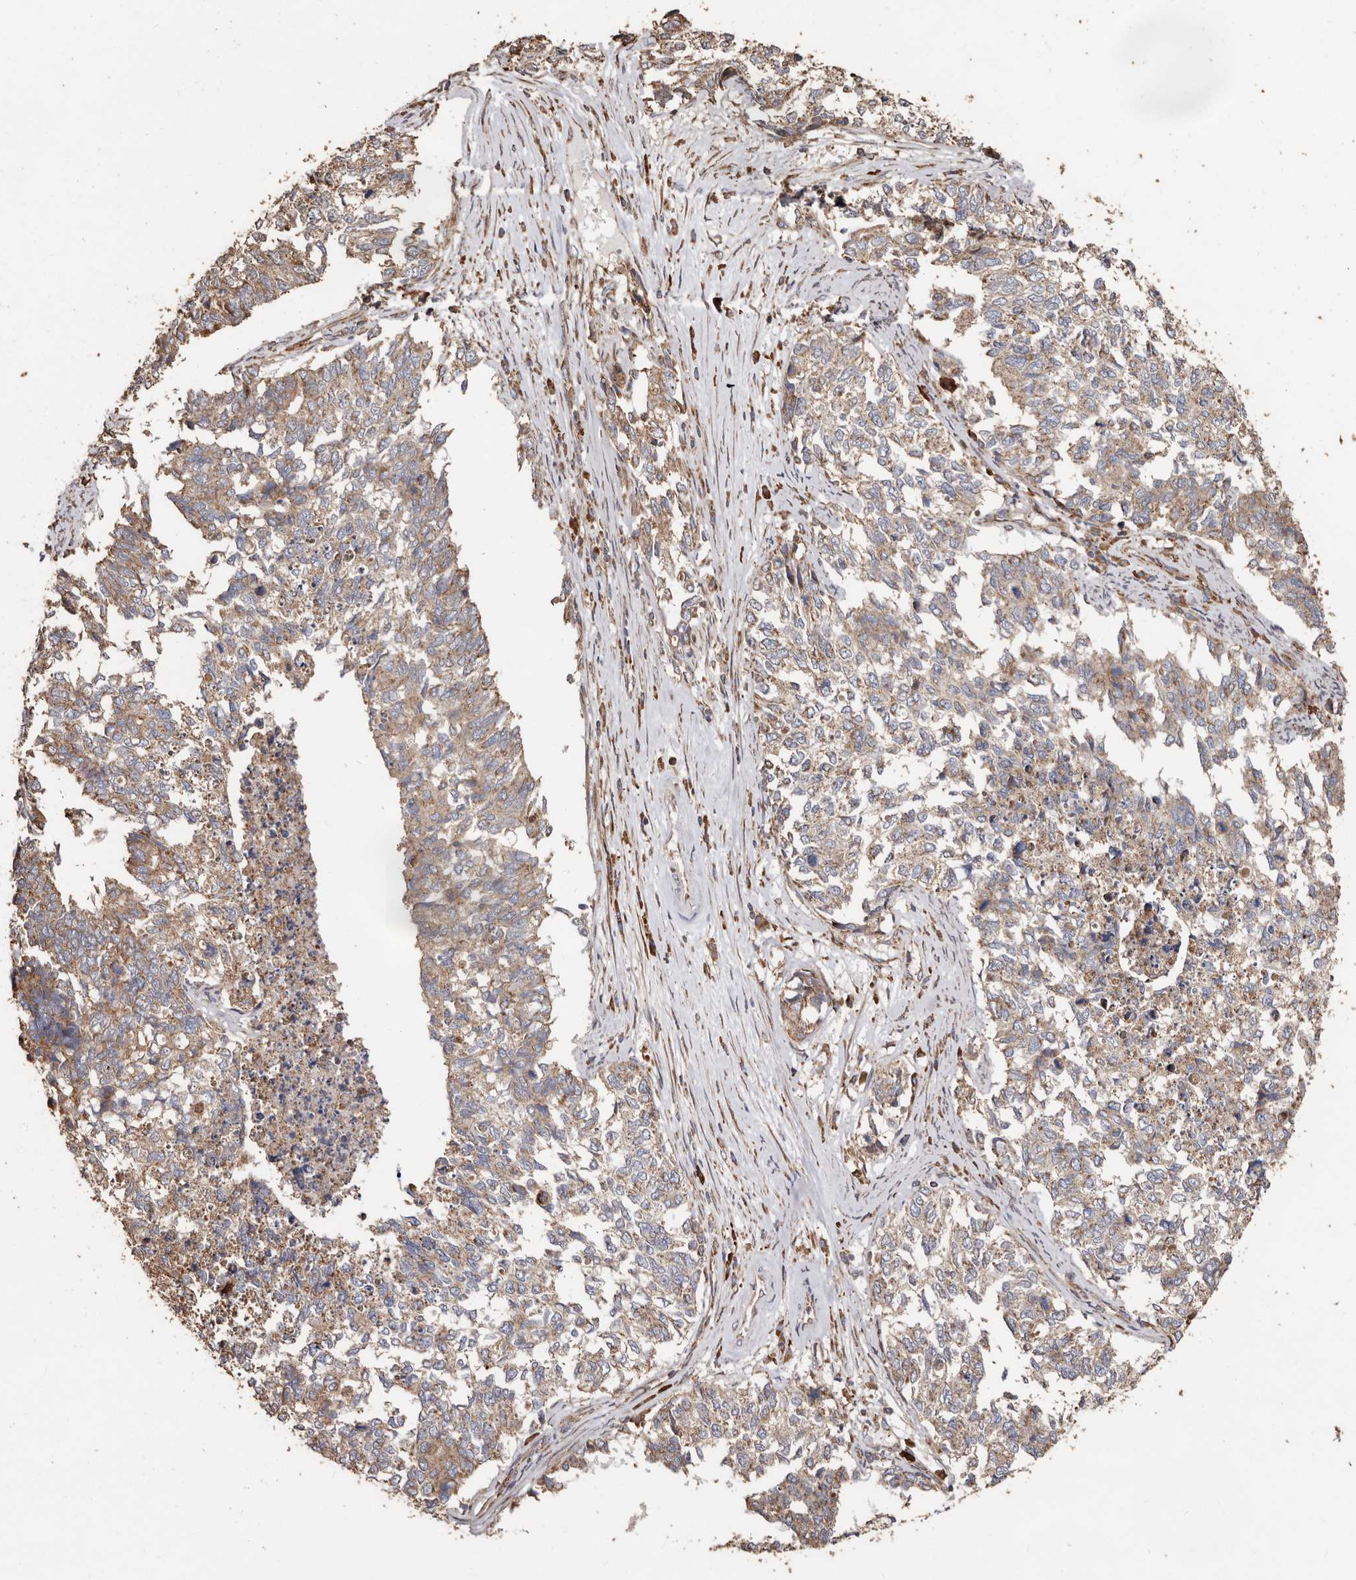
{"staining": {"intensity": "weak", "quantity": ">75%", "location": "cytoplasmic/membranous"}, "tissue": "cervical cancer", "cell_type": "Tumor cells", "image_type": "cancer", "snomed": [{"axis": "morphology", "description": "Squamous cell carcinoma, NOS"}, {"axis": "topography", "description": "Cervix"}], "caption": "Cervical squamous cell carcinoma tissue exhibits weak cytoplasmic/membranous expression in approximately >75% of tumor cells", "gene": "OSGIN2", "patient": {"sex": "female", "age": 63}}